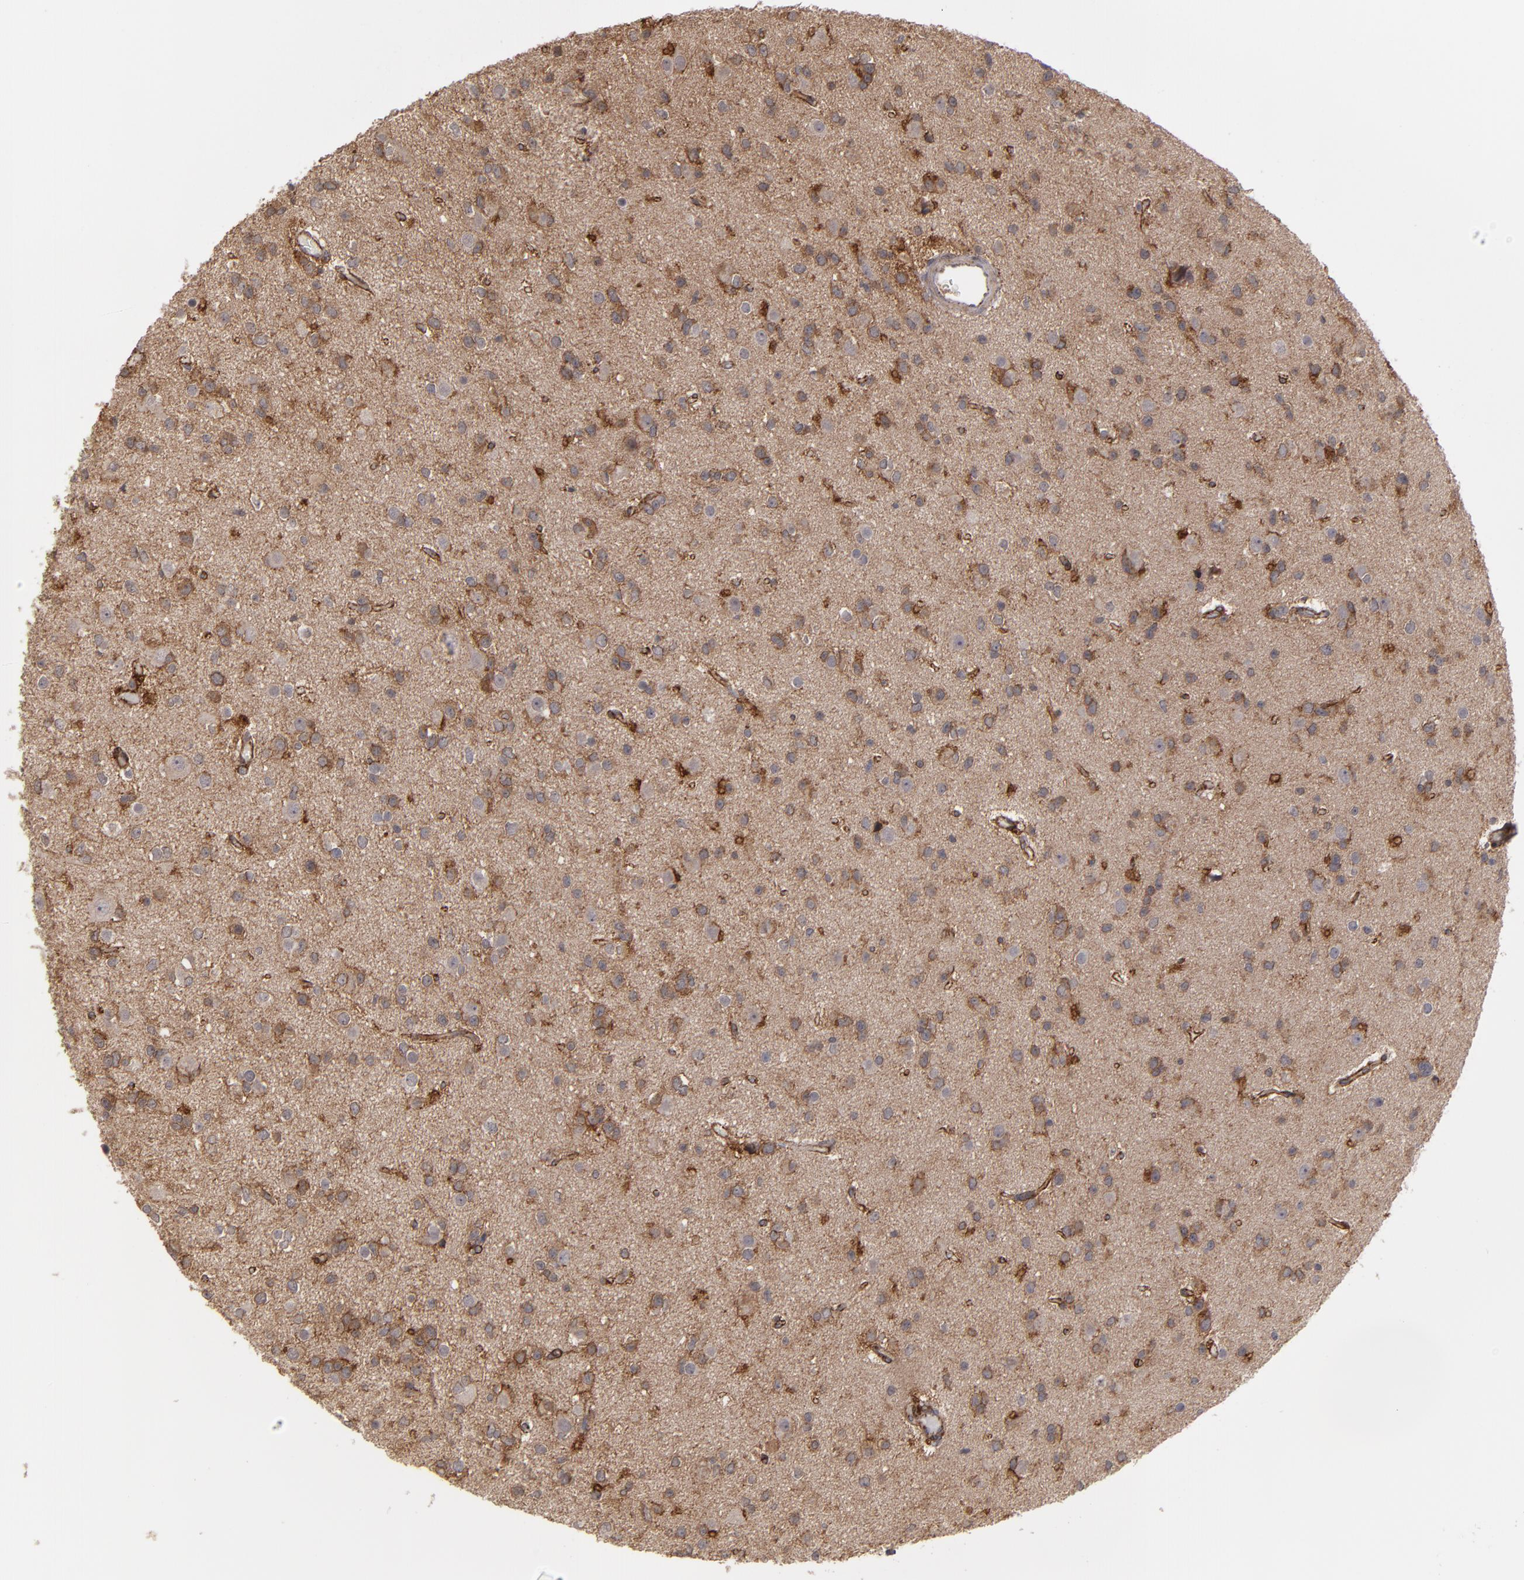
{"staining": {"intensity": "moderate", "quantity": ">75%", "location": "cytoplasmic/membranous"}, "tissue": "glioma", "cell_type": "Tumor cells", "image_type": "cancer", "snomed": [{"axis": "morphology", "description": "Glioma, malignant, Low grade"}, {"axis": "topography", "description": "Brain"}], "caption": "Human malignant glioma (low-grade) stained with a brown dye reveals moderate cytoplasmic/membranous positive staining in approximately >75% of tumor cells.", "gene": "TJP1", "patient": {"sex": "male", "age": 42}}